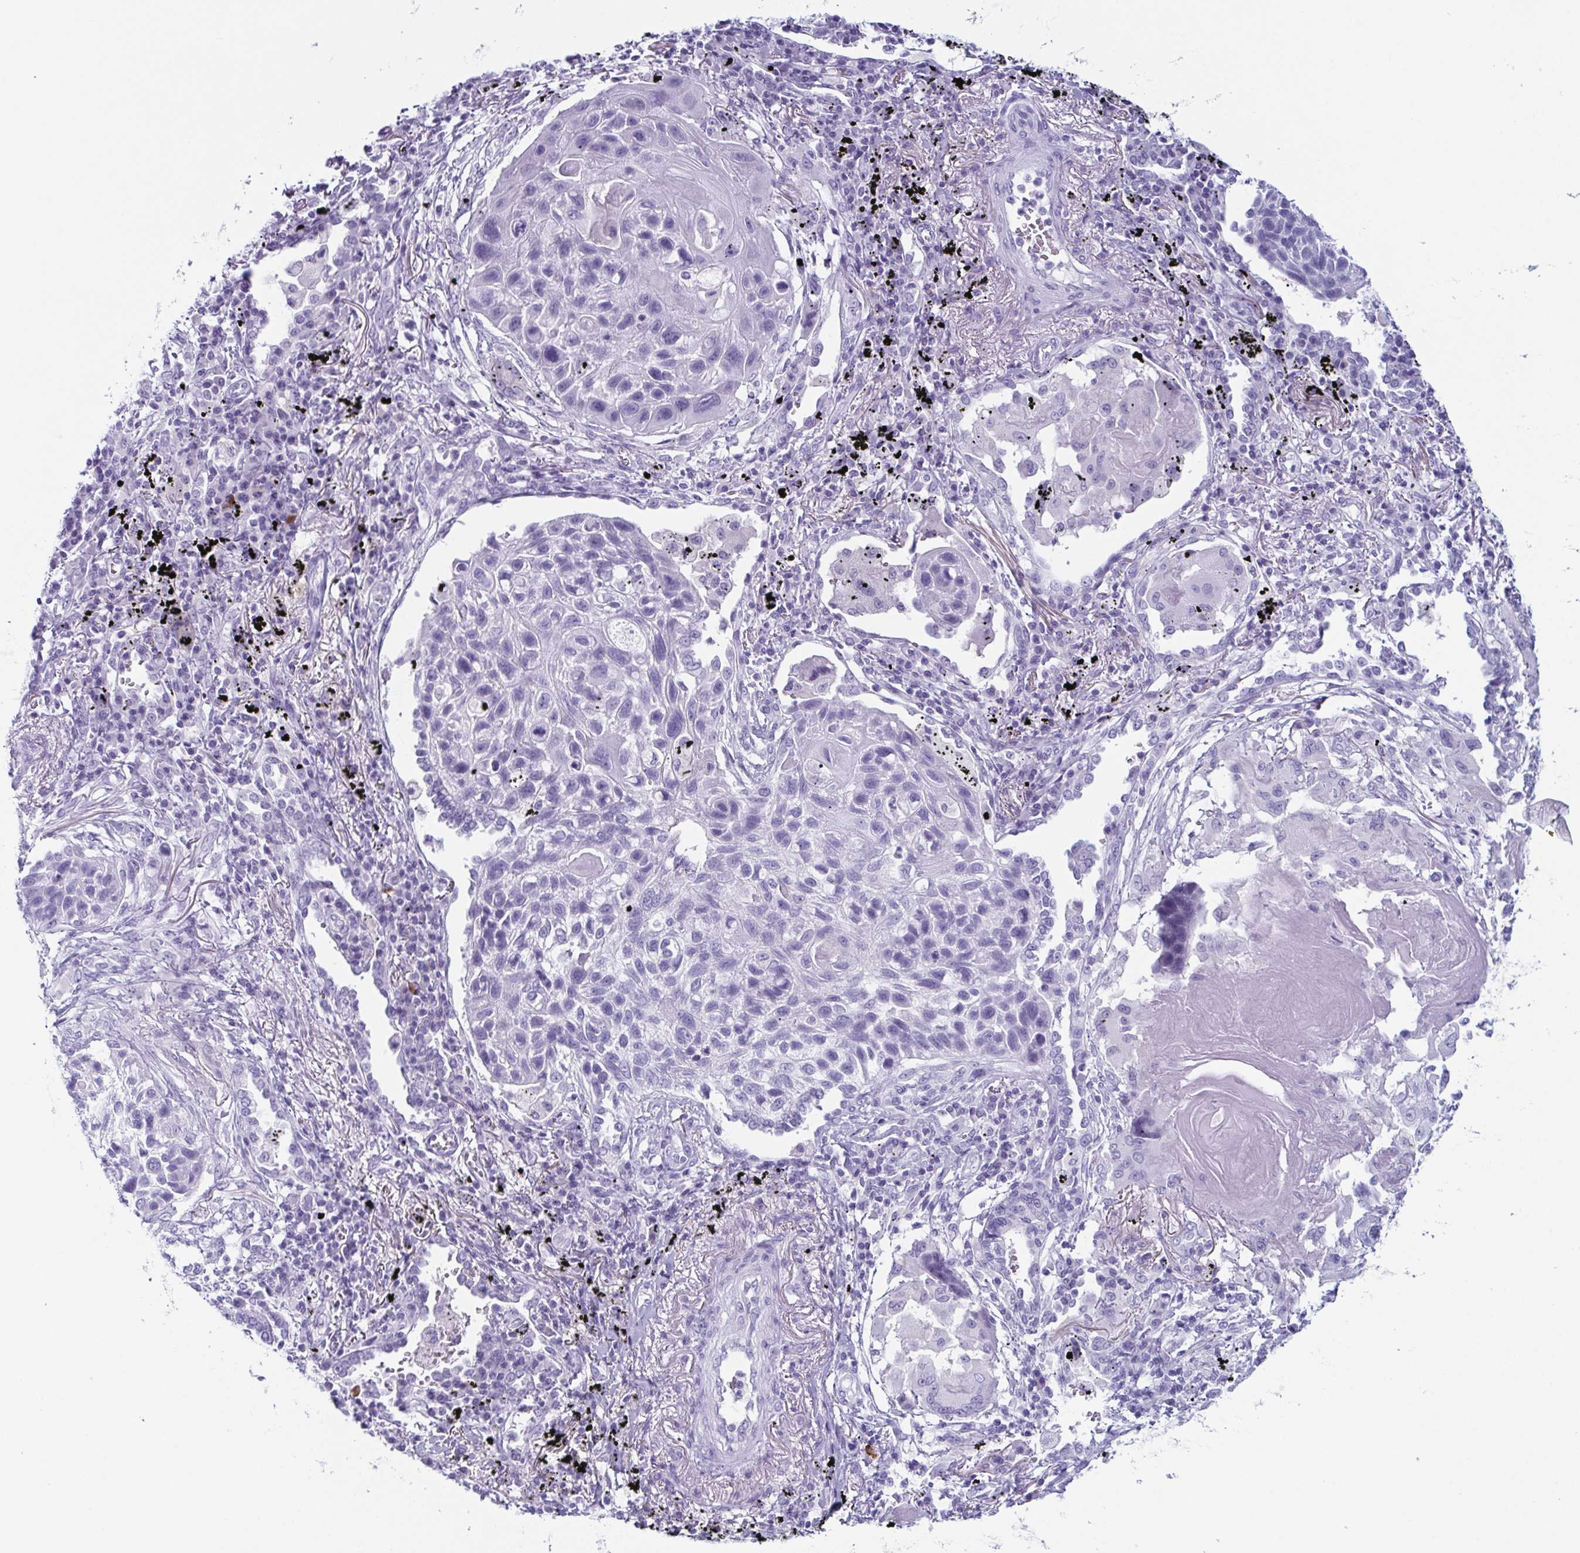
{"staining": {"intensity": "negative", "quantity": "none", "location": "none"}, "tissue": "lung cancer", "cell_type": "Tumor cells", "image_type": "cancer", "snomed": [{"axis": "morphology", "description": "Squamous cell carcinoma, NOS"}, {"axis": "topography", "description": "Lung"}], "caption": "Tumor cells are negative for protein expression in human lung cancer.", "gene": "ENKUR", "patient": {"sex": "male", "age": 78}}